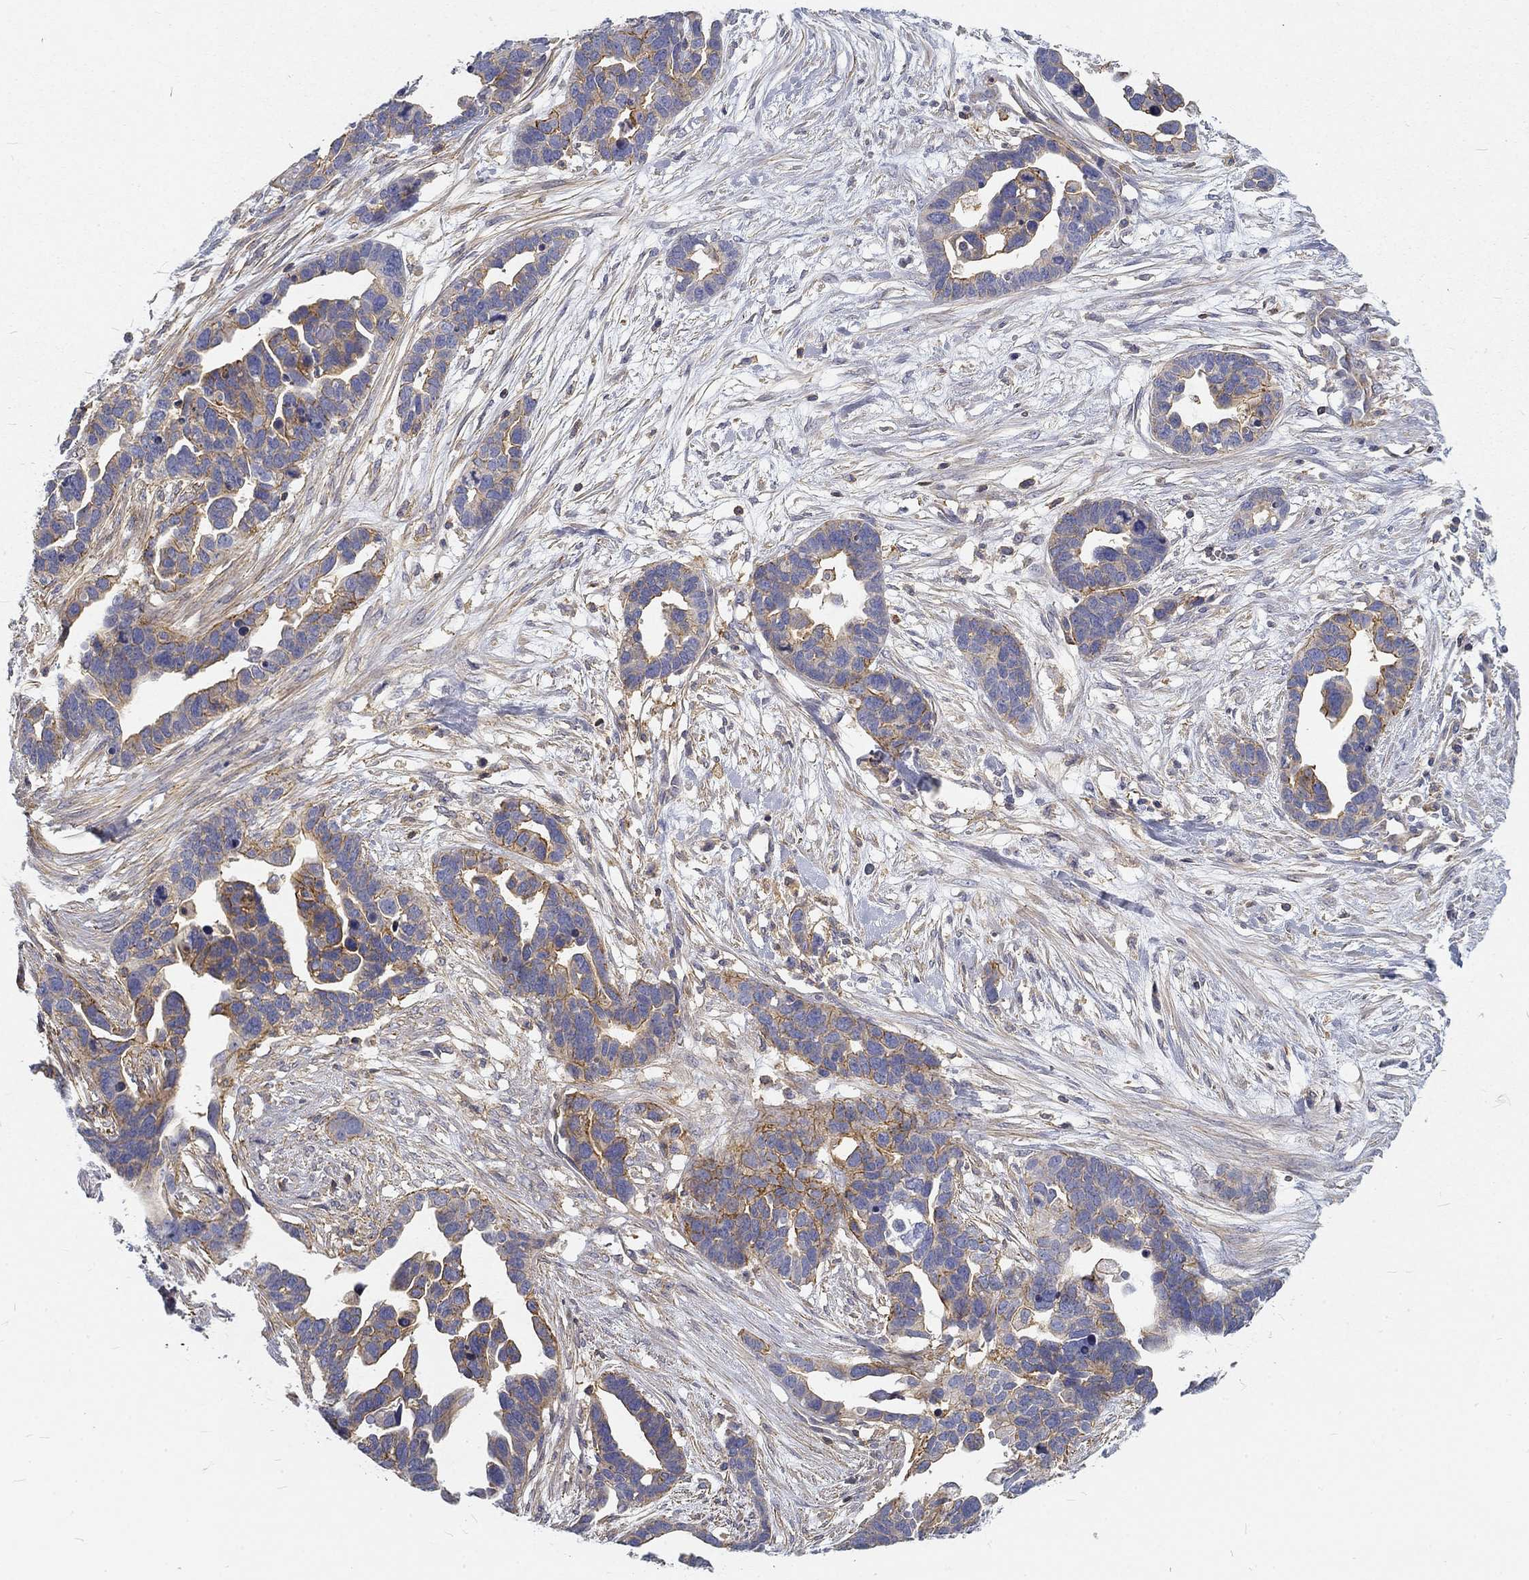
{"staining": {"intensity": "moderate", "quantity": "25%-75%", "location": "cytoplasmic/membranous"}, "tissue": "ovarian cancer", "cell_type": "Tumor cells", "image_type": "cancer", "snomed": [{"axis": "morphology", "description": "Cystadenocarcinoma, serous, NOS"}, {"axis": "topography", "description": "Ovary"}], "caption": "Protein staining of ovarian cancer (serous cystadenocarcinoma) tissue shows moderate cytoplasmic/membranous staining in approximately 25%-75% of tumor cells.", "gene": "MTMR11", "patient": {"sex": "female", "age": 54}}